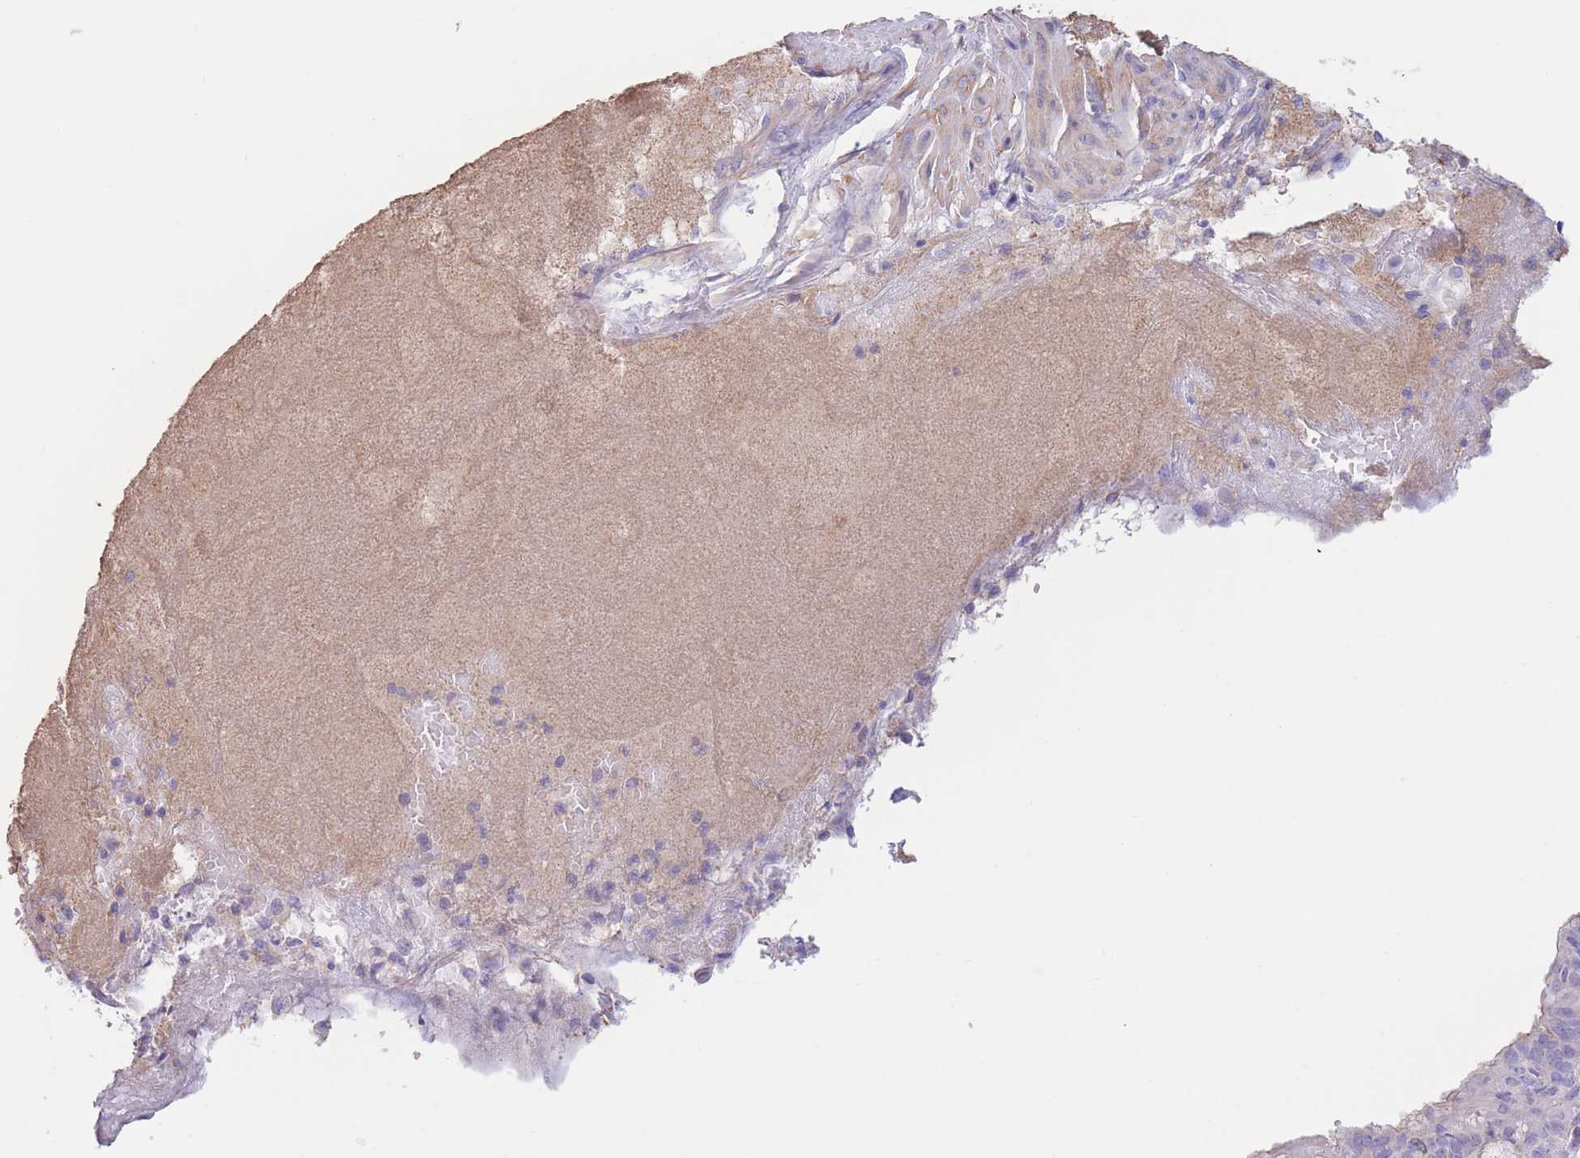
{"staining": {"intensity": "negative", "quantity": "none", "location": "none"}, "tissue": "endometrial cancer", "cell_type": "Tumor cells", "image_type": "cancer", "snomed": [{"axis": "morphology", "description": "Adenocarcinoma, NOS"}, {"axis": "topography", "description": "Endometrium"}], "caption": "Image shows no significant protein staining in tumor cells of adenocarcinoma (endometrial). The staining is performed using DAB (3,3'-diaminobenzidine) brown chromogen with nuclei counter-stained in using hematoxylin.", "gene": "PDHA1", "patient": {"sex": "female", "age": 49}}